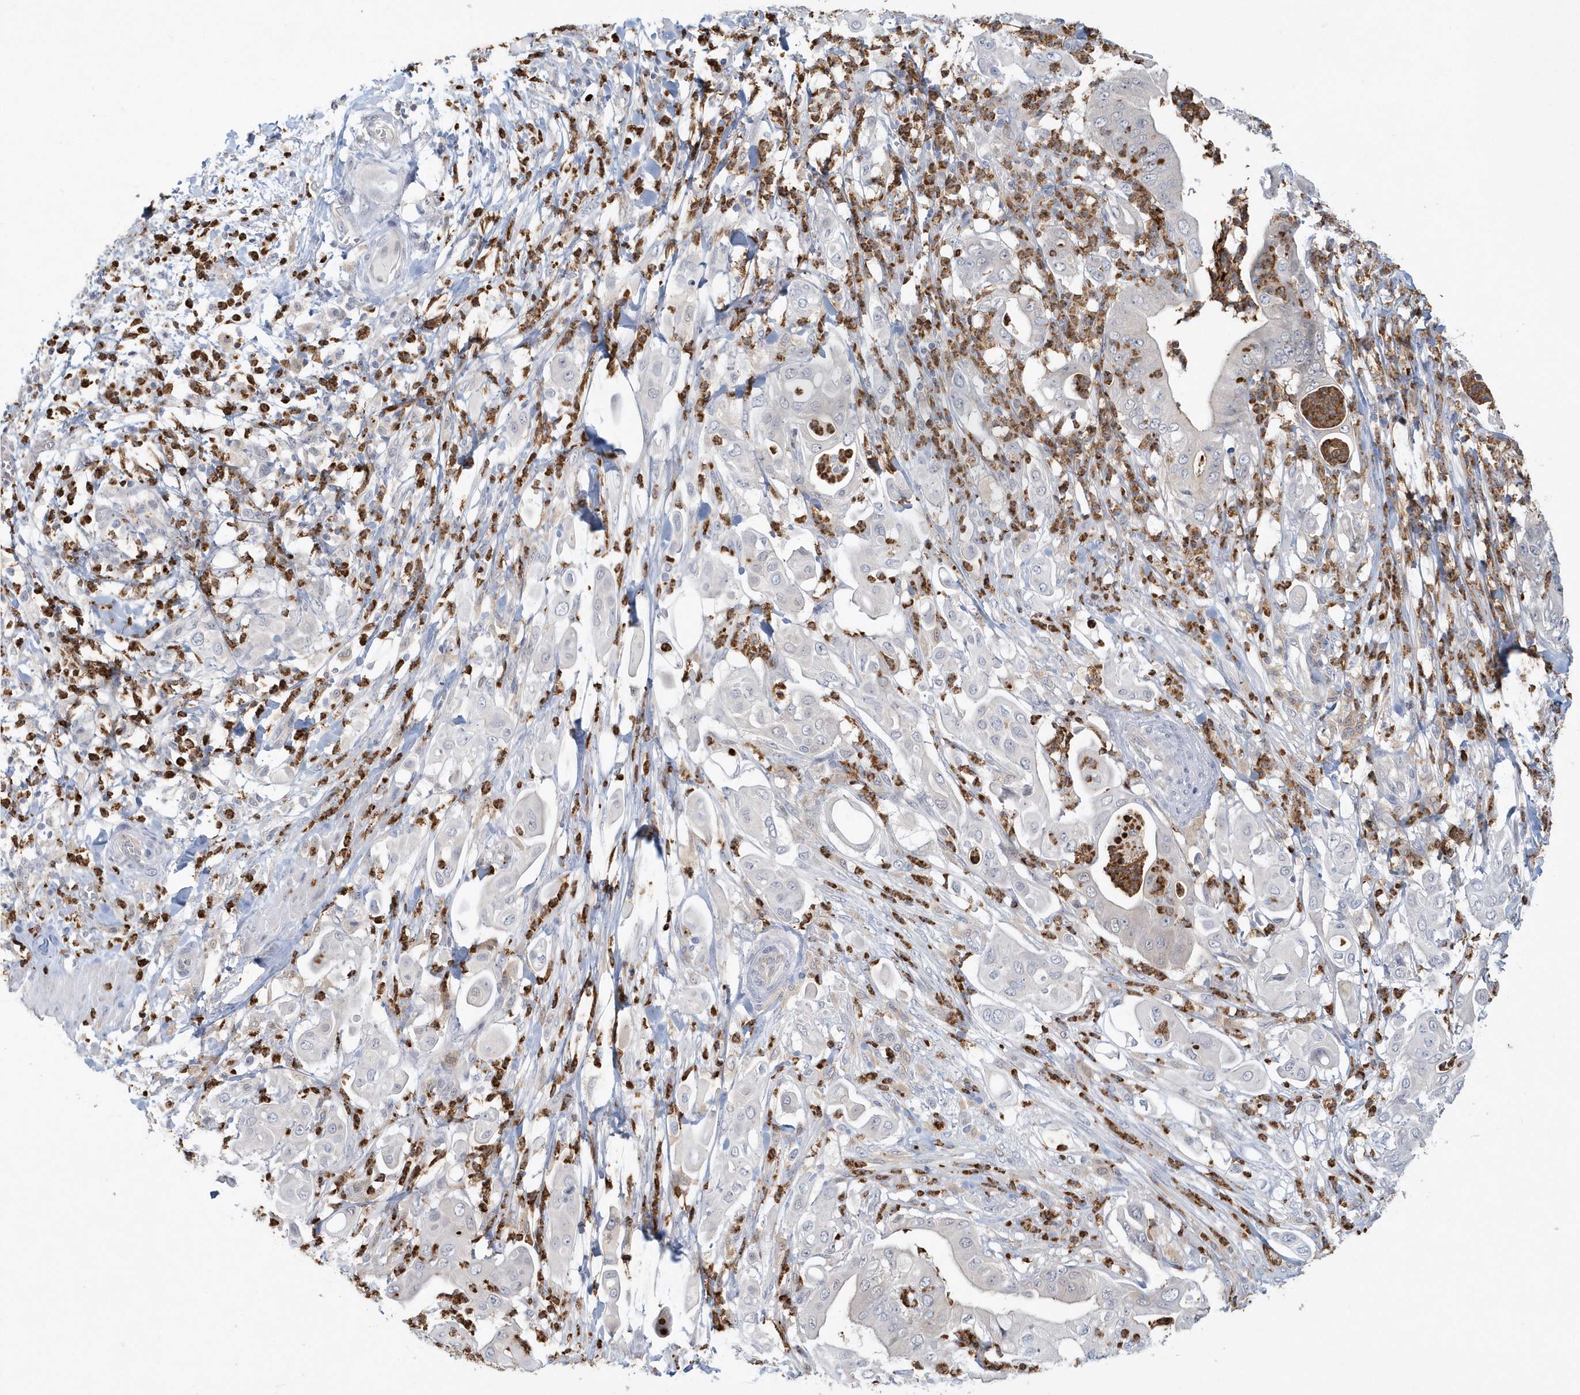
{"staining": {"intensity": "negative", "quantity": "none", "location": "none"}, "tissue": "pancreatic cancer", "cell_type": "Tumor cells", "image_type": "cancer", "snomed": [{"axis": "morphology", "description": "Adenocarcinoma, NOS"}, {"axis": "topography", "description": "Pancreas"}], "caption": "This is a image of immunohistochemistry staining of pancreatic cancer, which shows no positivity in tumor cells. Brightfield microscopy of immunohistochemistry stained with DAB (brown) and hematoxylin (blue), captured at high magnification.", "gene": "RNF7", "patient": {"sex": "female", "age": 77}}